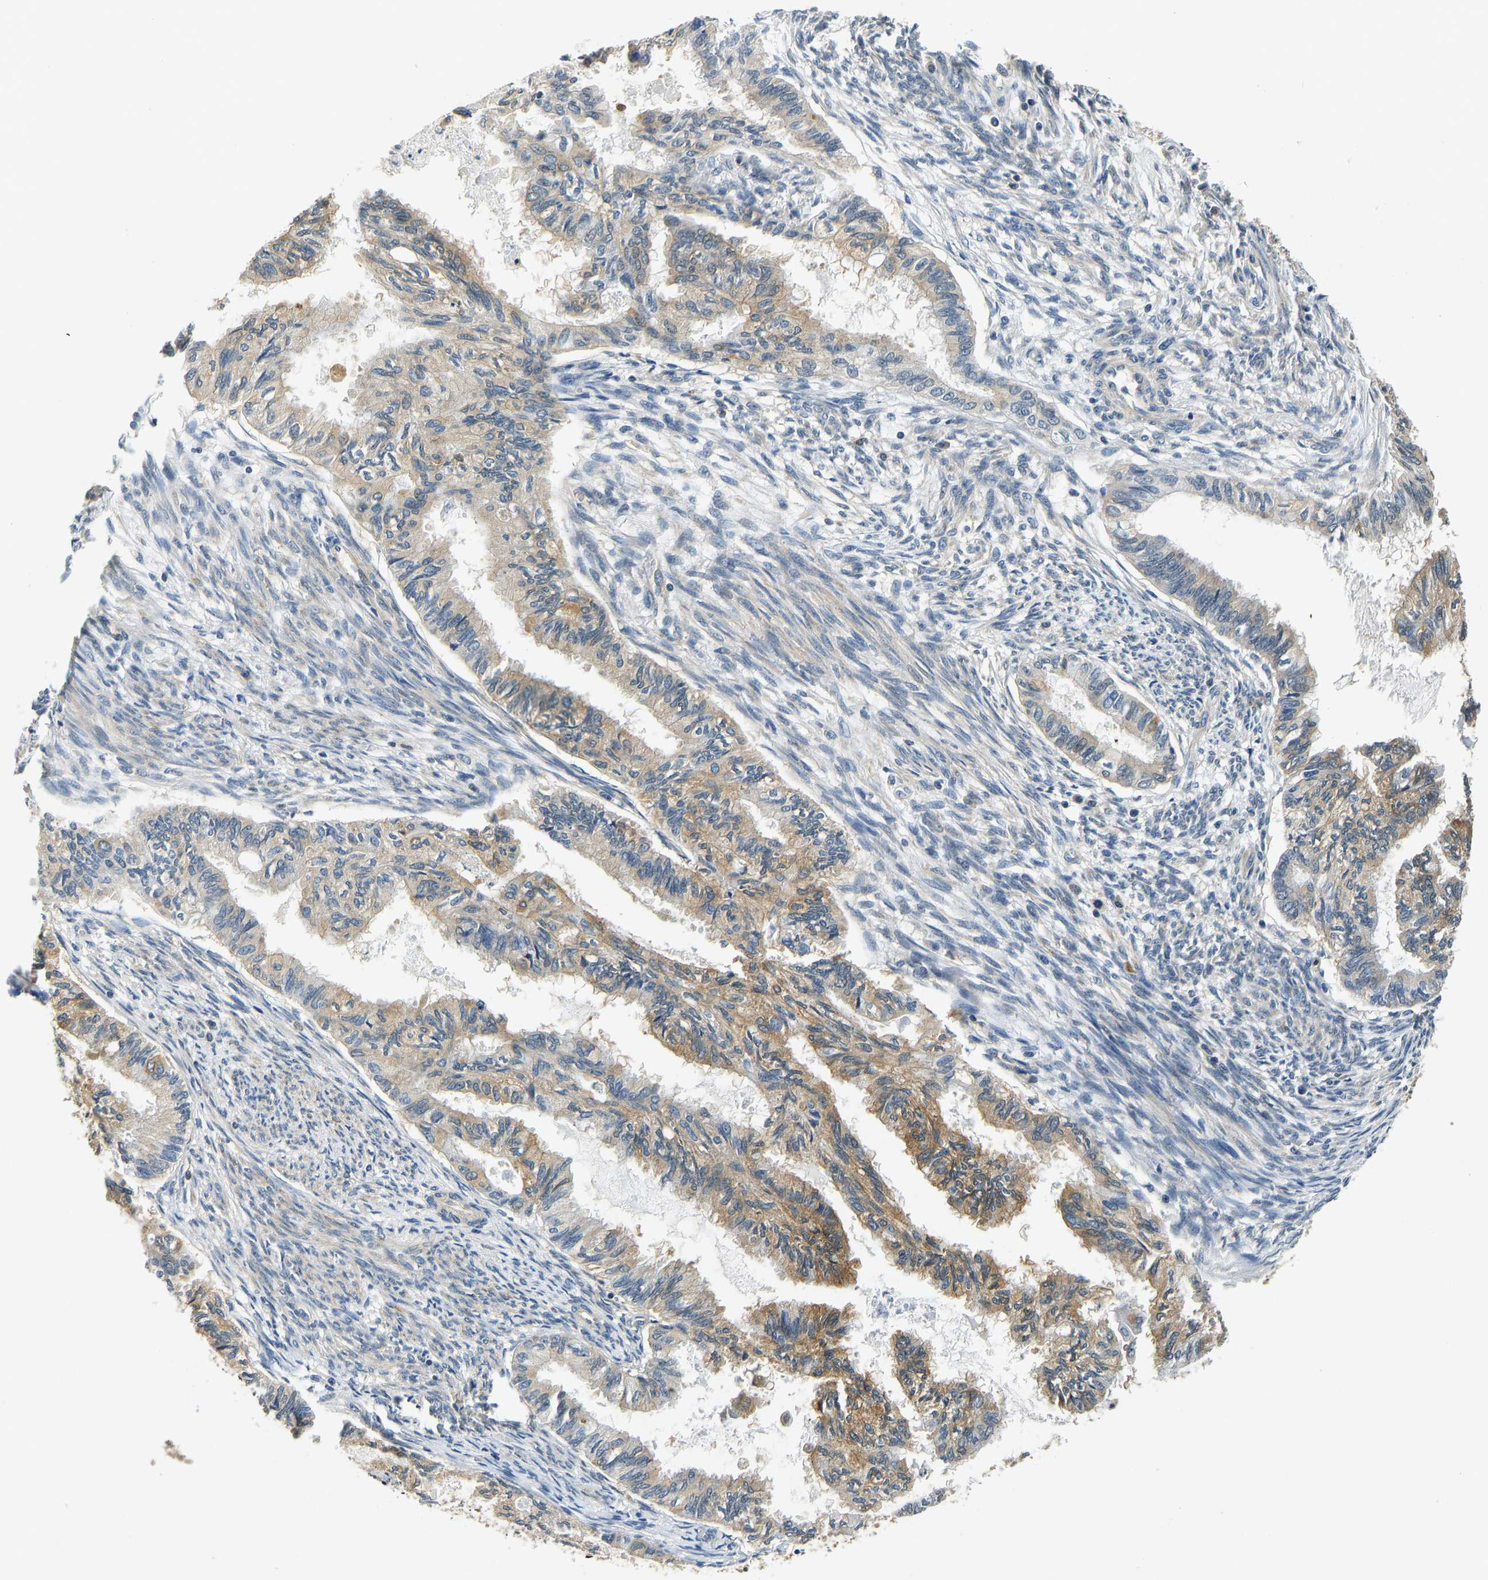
{"staining": {"intensity": "moderate", "quantity": ">75%", "location": "cytoplasmic/membranous"}, "tissue": "cervical cancer", "cell_type": "Tumor cells", "image_type": "cancer", "snomed": [{"axis": "morphology", "description": "Normal tissue, NOS"}, {"axis": "morphology", "description": "Adenocarcinoma, NOS"}, {"axis": "topography", "description": "Cervix"}, {"axis": "topography", "description": "Endometrium"}], "caption": "Cervical adenocarcinoma stained with a protein marker displays moderate staining in tumor cells.", "gene": "RESF1", "patient": {"sex": "female", "age": 86}}